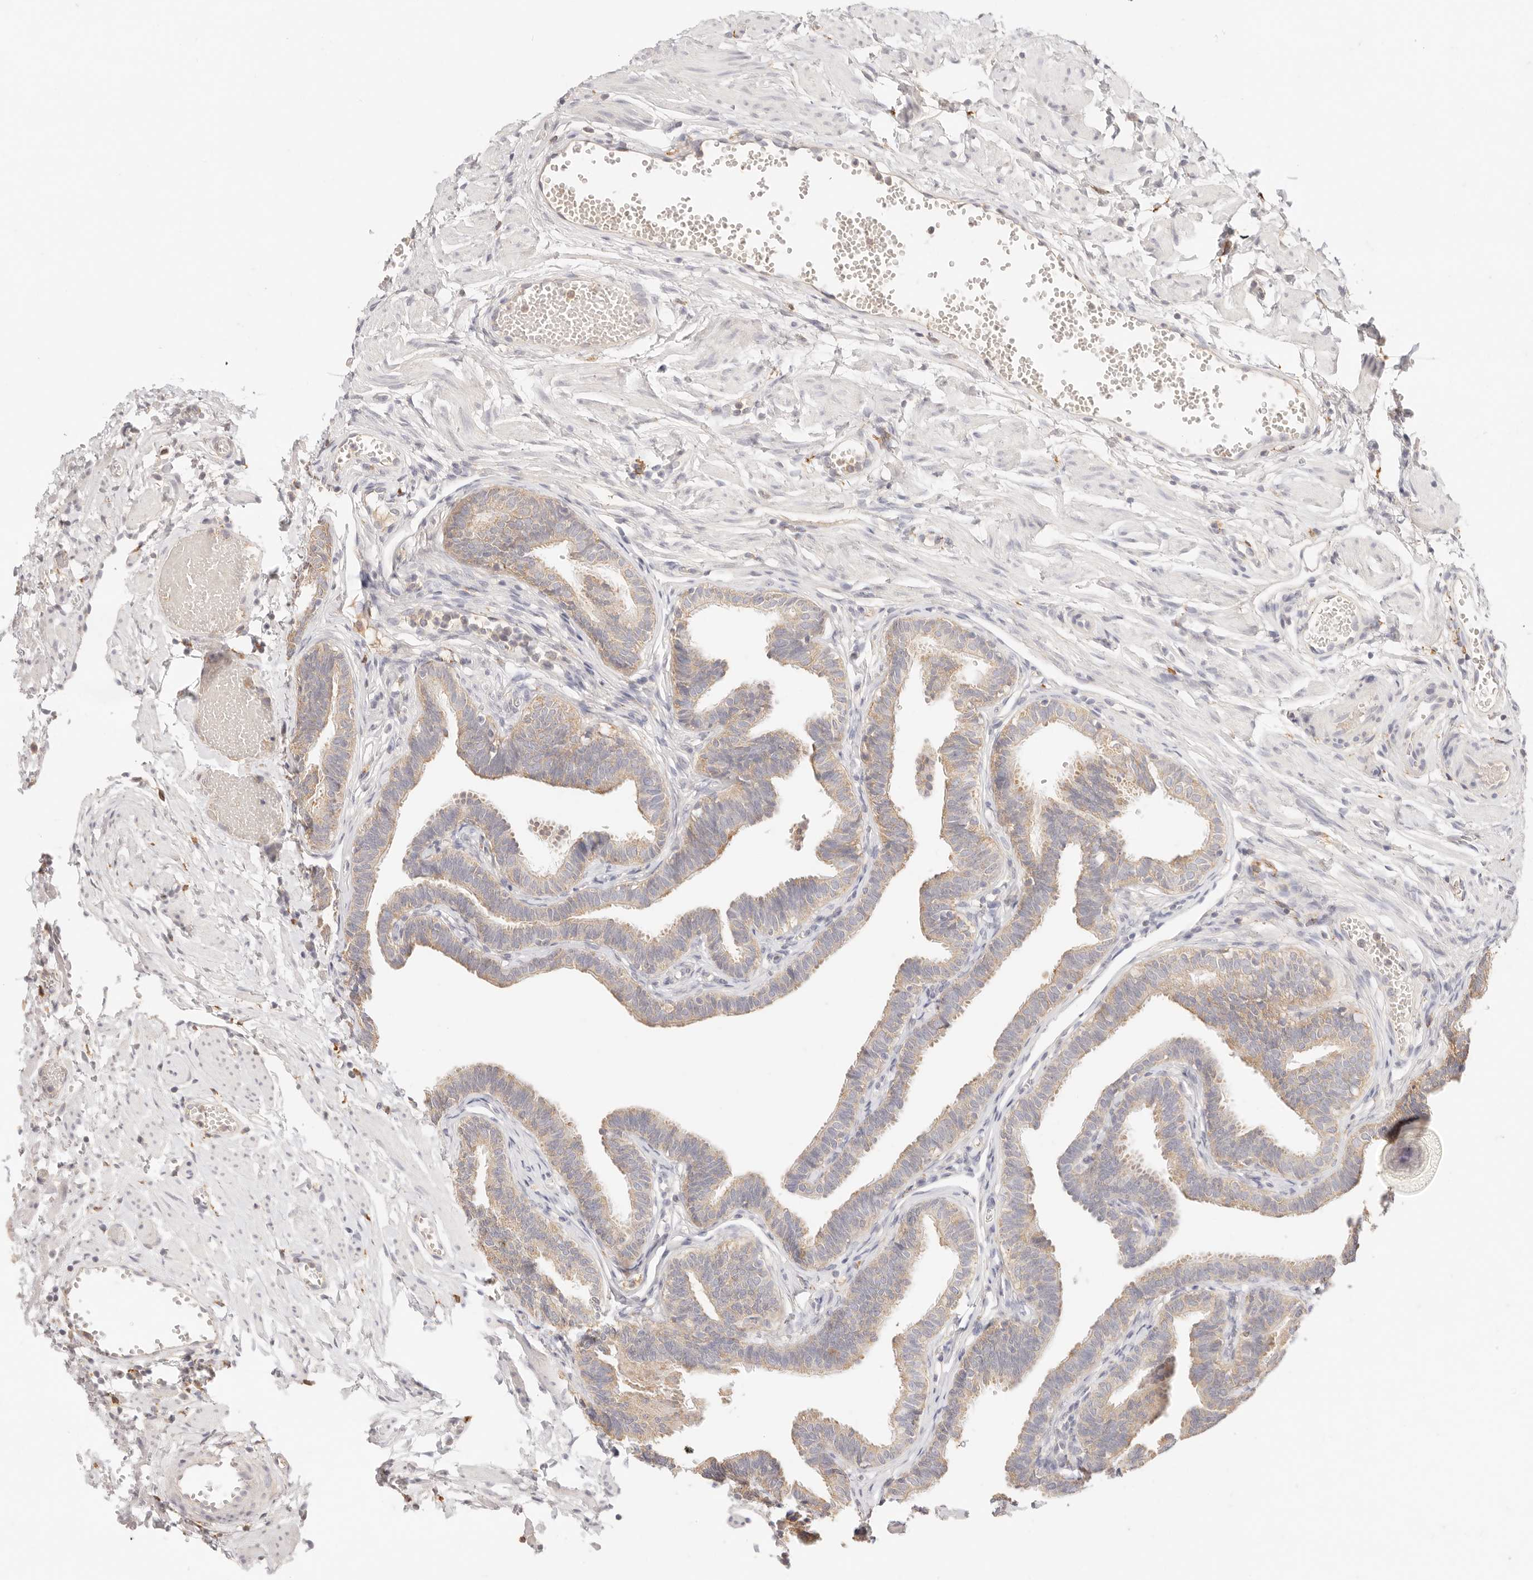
{"staining": {"intensity": "weak", "quantity": ">75%", "location": "cytoplasmic/membranous"}, "tissue": "fallopian tube", "cell_type": "Glandular cells", "image_type": "normal", "snomed": [{"axis": "morphology", "description": "Normal tissue, NOS"}, {"axis": "topography", "description": "Fallopian tube"}, {"axis": "topography", "description": "Ovary"}], "caption": "Immunohistochemical staining of unremarkable human fallopian tube shows weak cytoplasmic/membranous protein positivity in about >75% of glandular cells.", "gene": "HK2", "patient": {"sex": "female", "age": 23}}